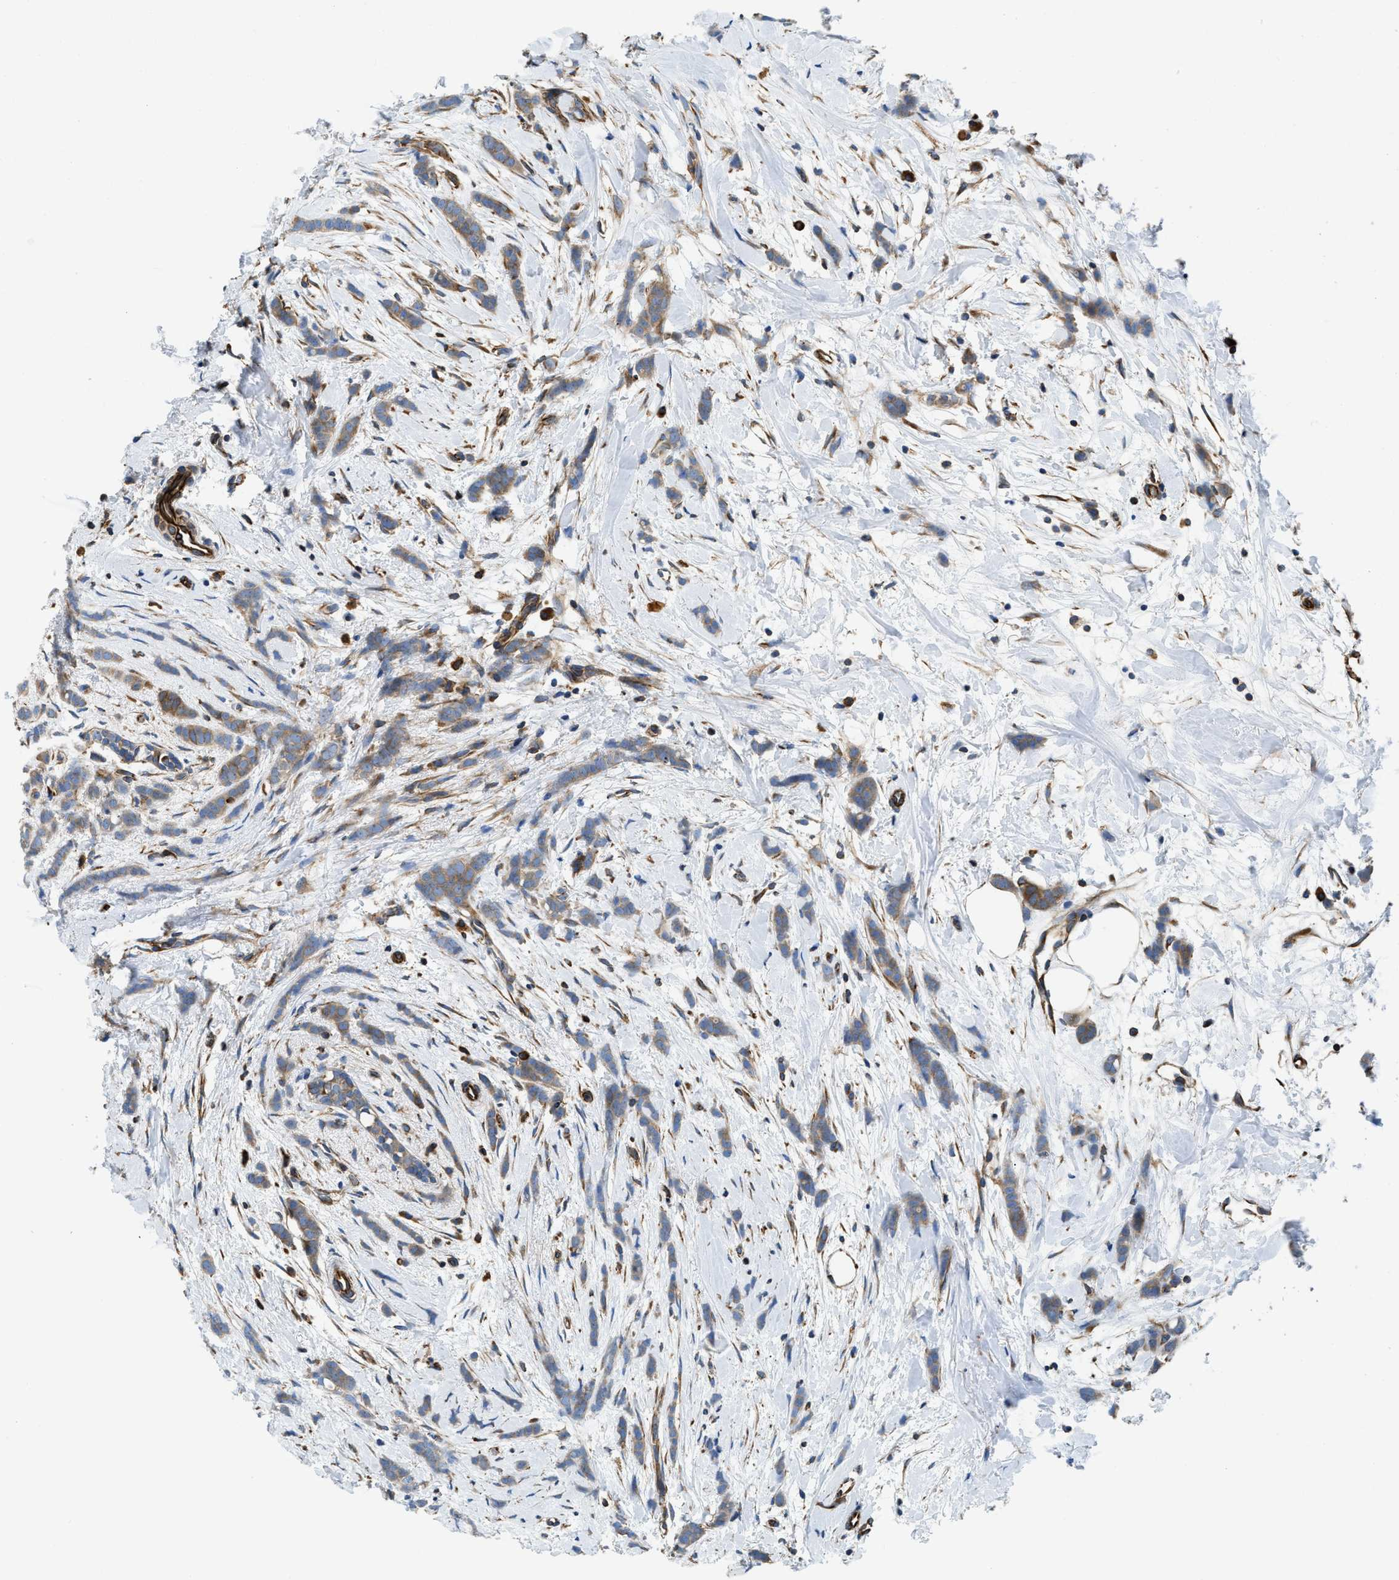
{"staining": {"intensity": "weak", "quantity": ">75%", "location": "cytoplasmic/membranous"}, "tissue": "breast cancer", "cell_type": "Tumor cells", "image_type": "cancer", "snomed": [{"axis": "morphology", "description": "Lobular carcinoma, in situ"}, {"axis": "morphology", "description": "Lobular carcinoma"}, {"axis": "topography", "description": "Breast"}], "caption": "IHC staining of breast cancer, which reveals low levels of weak cytoplasmic/membranous expression in approximately >75% of tumor cells indicating weak cytoplasmic/membranous protein expression. The staining was performed using DAB (brown) for protein detection and nuclei were counterstained in hematoxylin (blue).", "gene": "HSD17B12", "patient": {"sex": "female", "age": 41}}